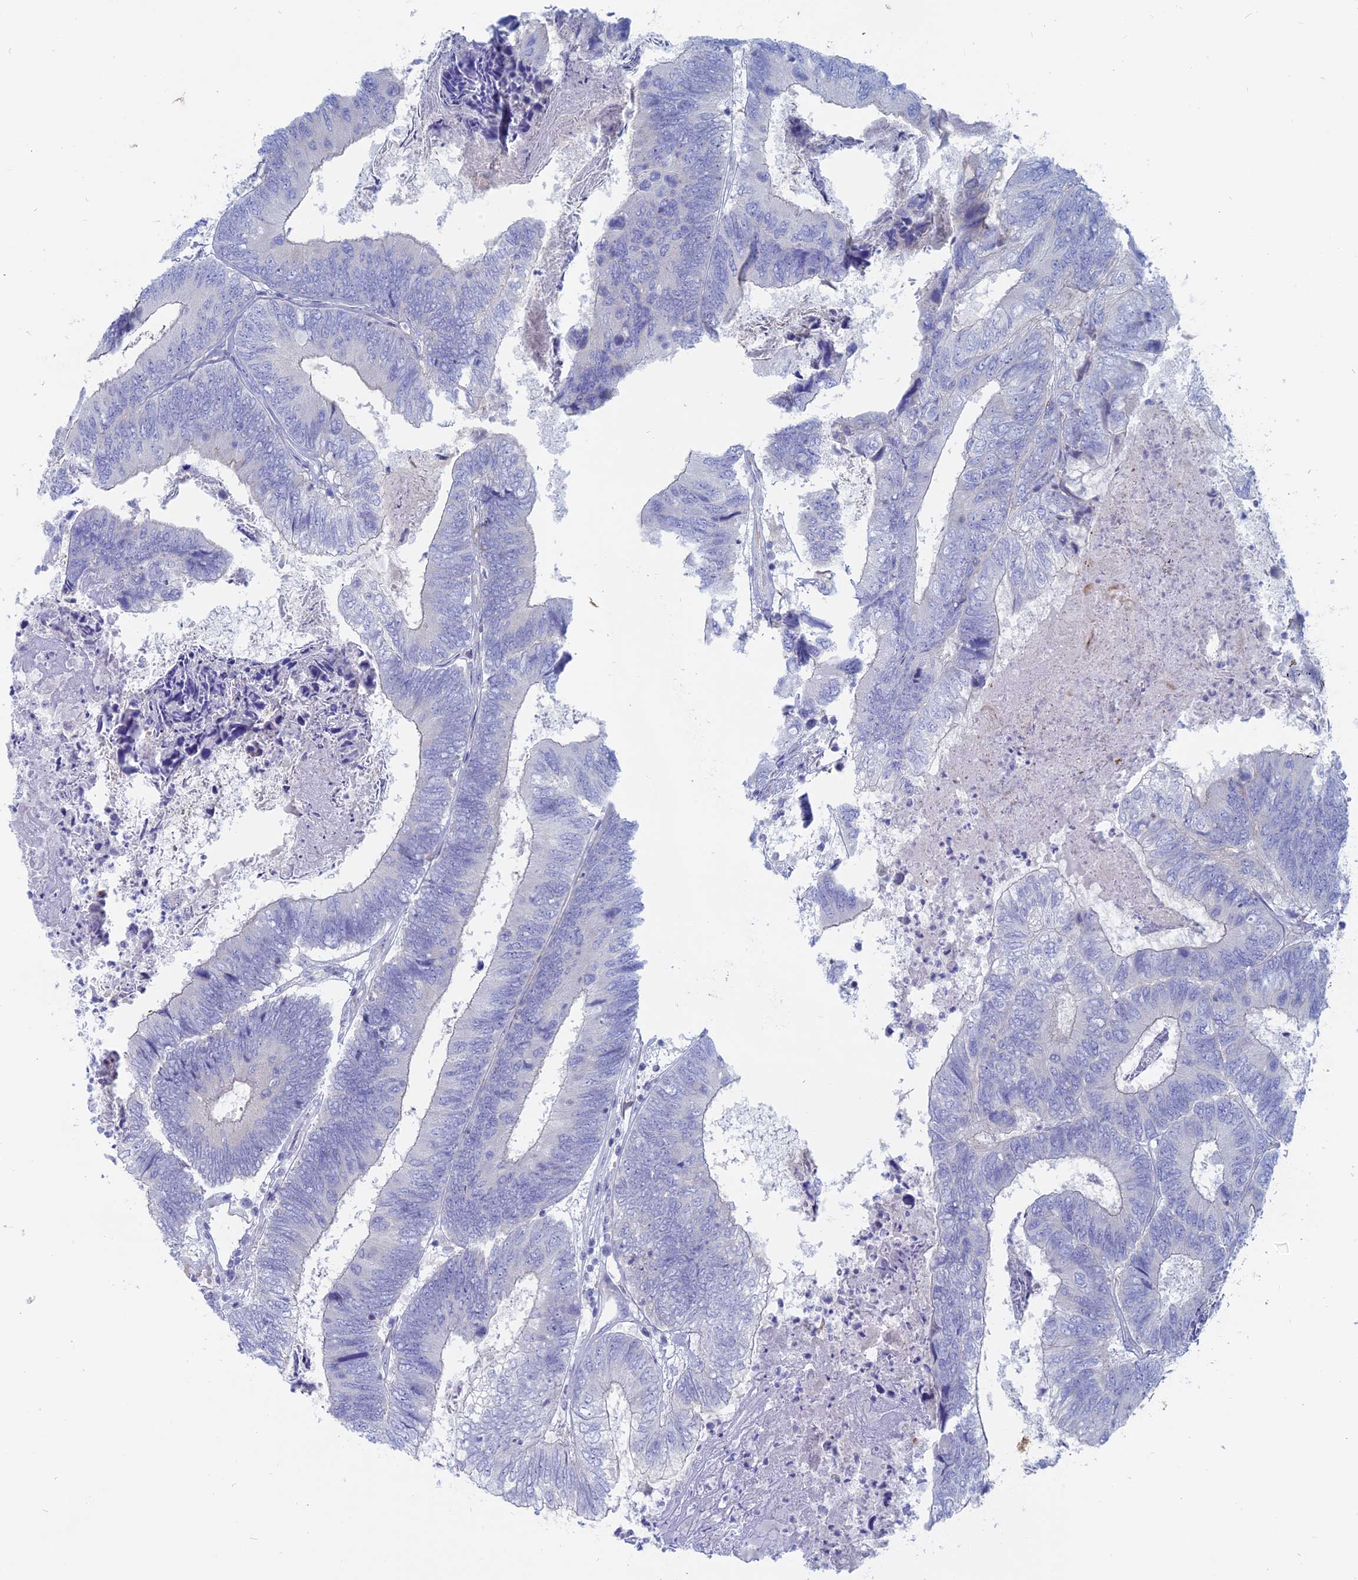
{"staining": {"intensity": "negative", "quantity": "none", "location": "none"}, "tissue": "colorectal cancer", "cell_type": "Tumor cells", "image_type": "cancer", "snomed": [{"axis": "morphology", "description": "Adenocarcinoma, NOS"}, {"axis": "topography", "description": "Colon"}], "caption": "This is an IHC micrograph of colorectal cancer. There is no expression in tumor cells.", "gene": "TBC1D30", "patient": {"sex": "female", "age": 67}}